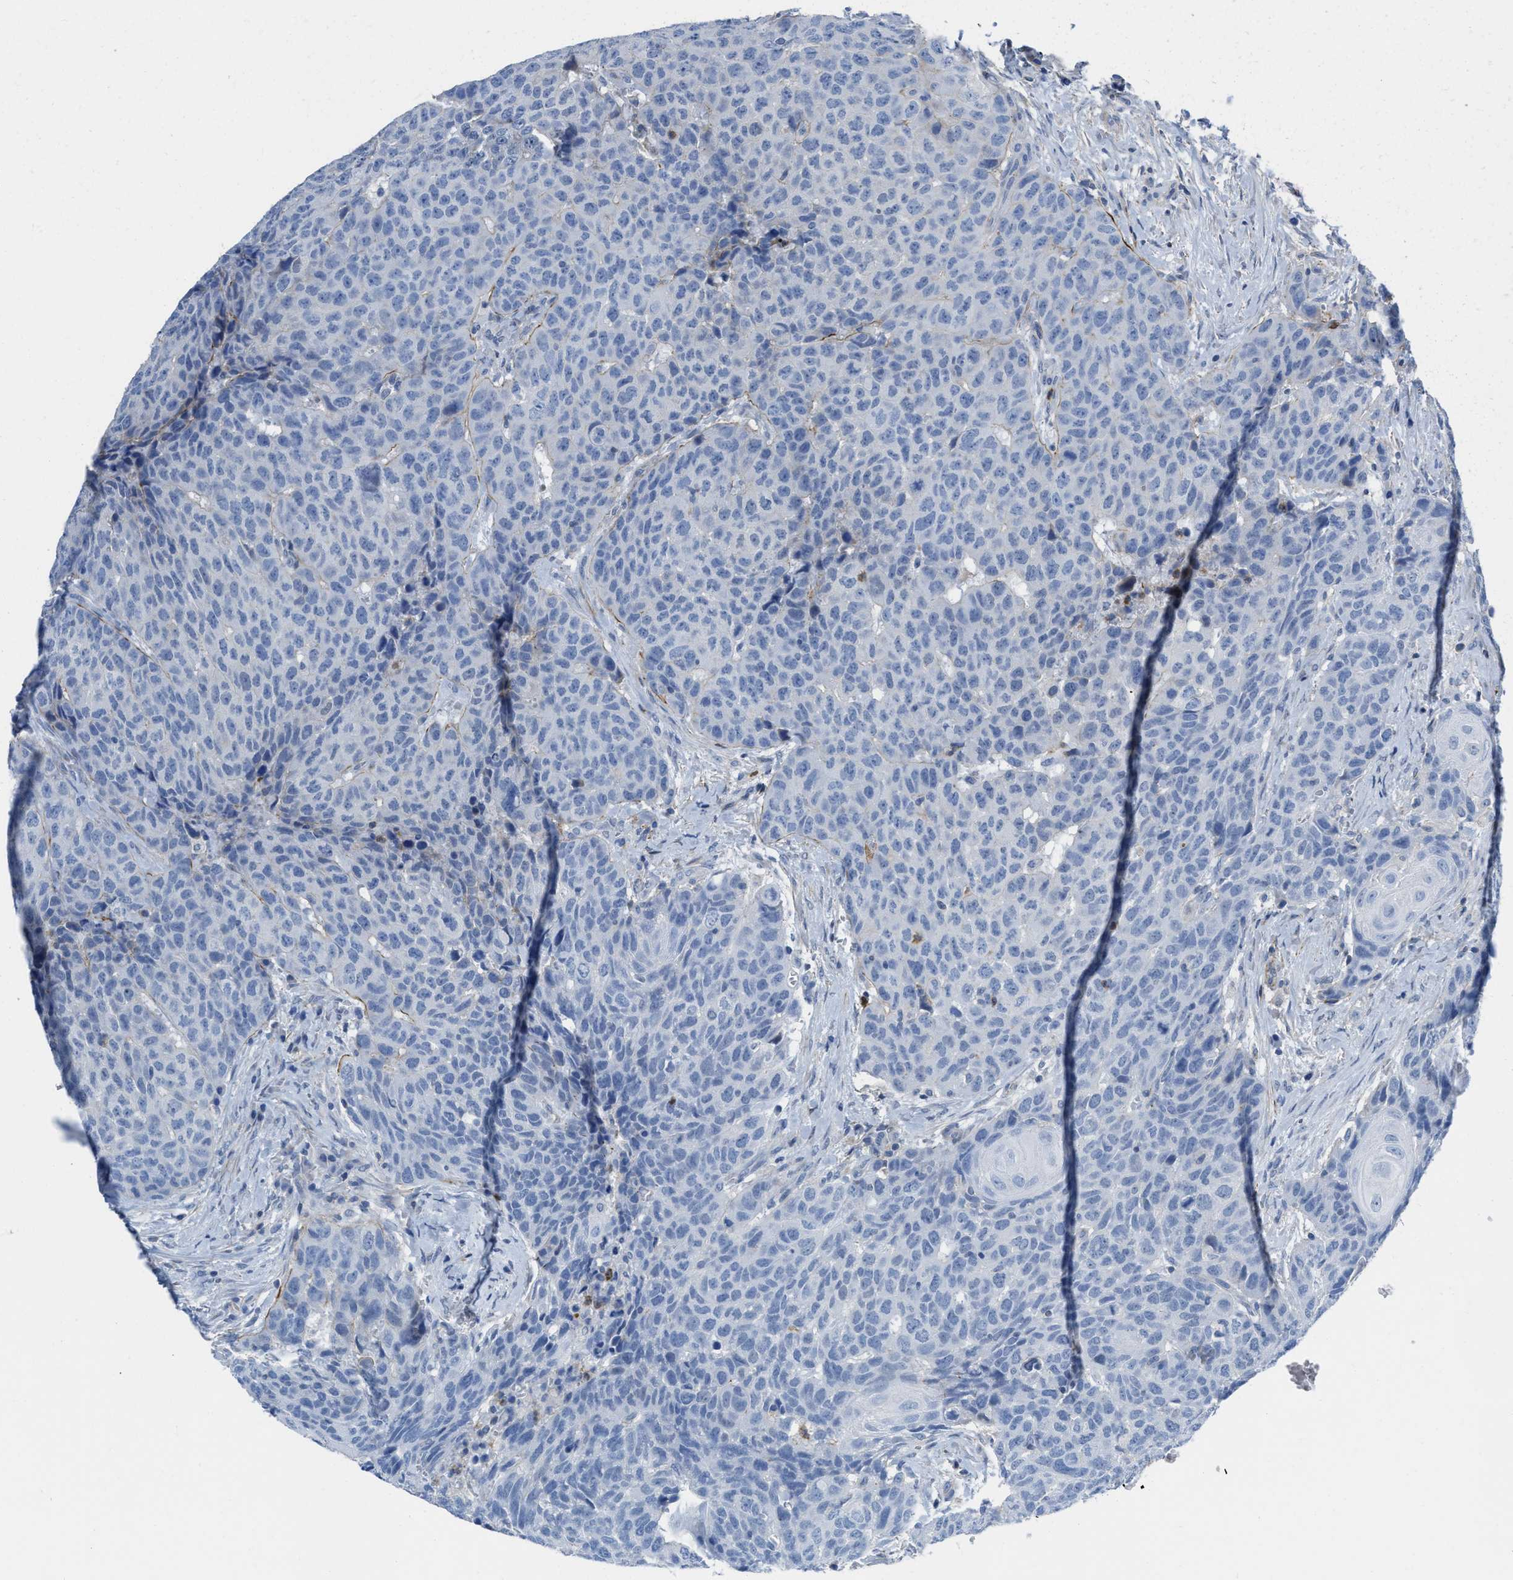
{"staining": {"intensity": "negative", "quantity": "none", "location": "none"}, "tissue": "head and neck cancer", "cell_type": "Tumor cells", "image_type": "cancer", "snomed": [{"axis": "morphology", "description": "Squamous cell carcinoma, NOS"}, {"axis": "topography", "description": "Head-Neck"}], "caption": "Protein analysis of head and neck squamous cell carcinoma displays no significant staining in tumor cells.", "gene": "PRMT2", "patient": {"sex": "male", "age": 66}}